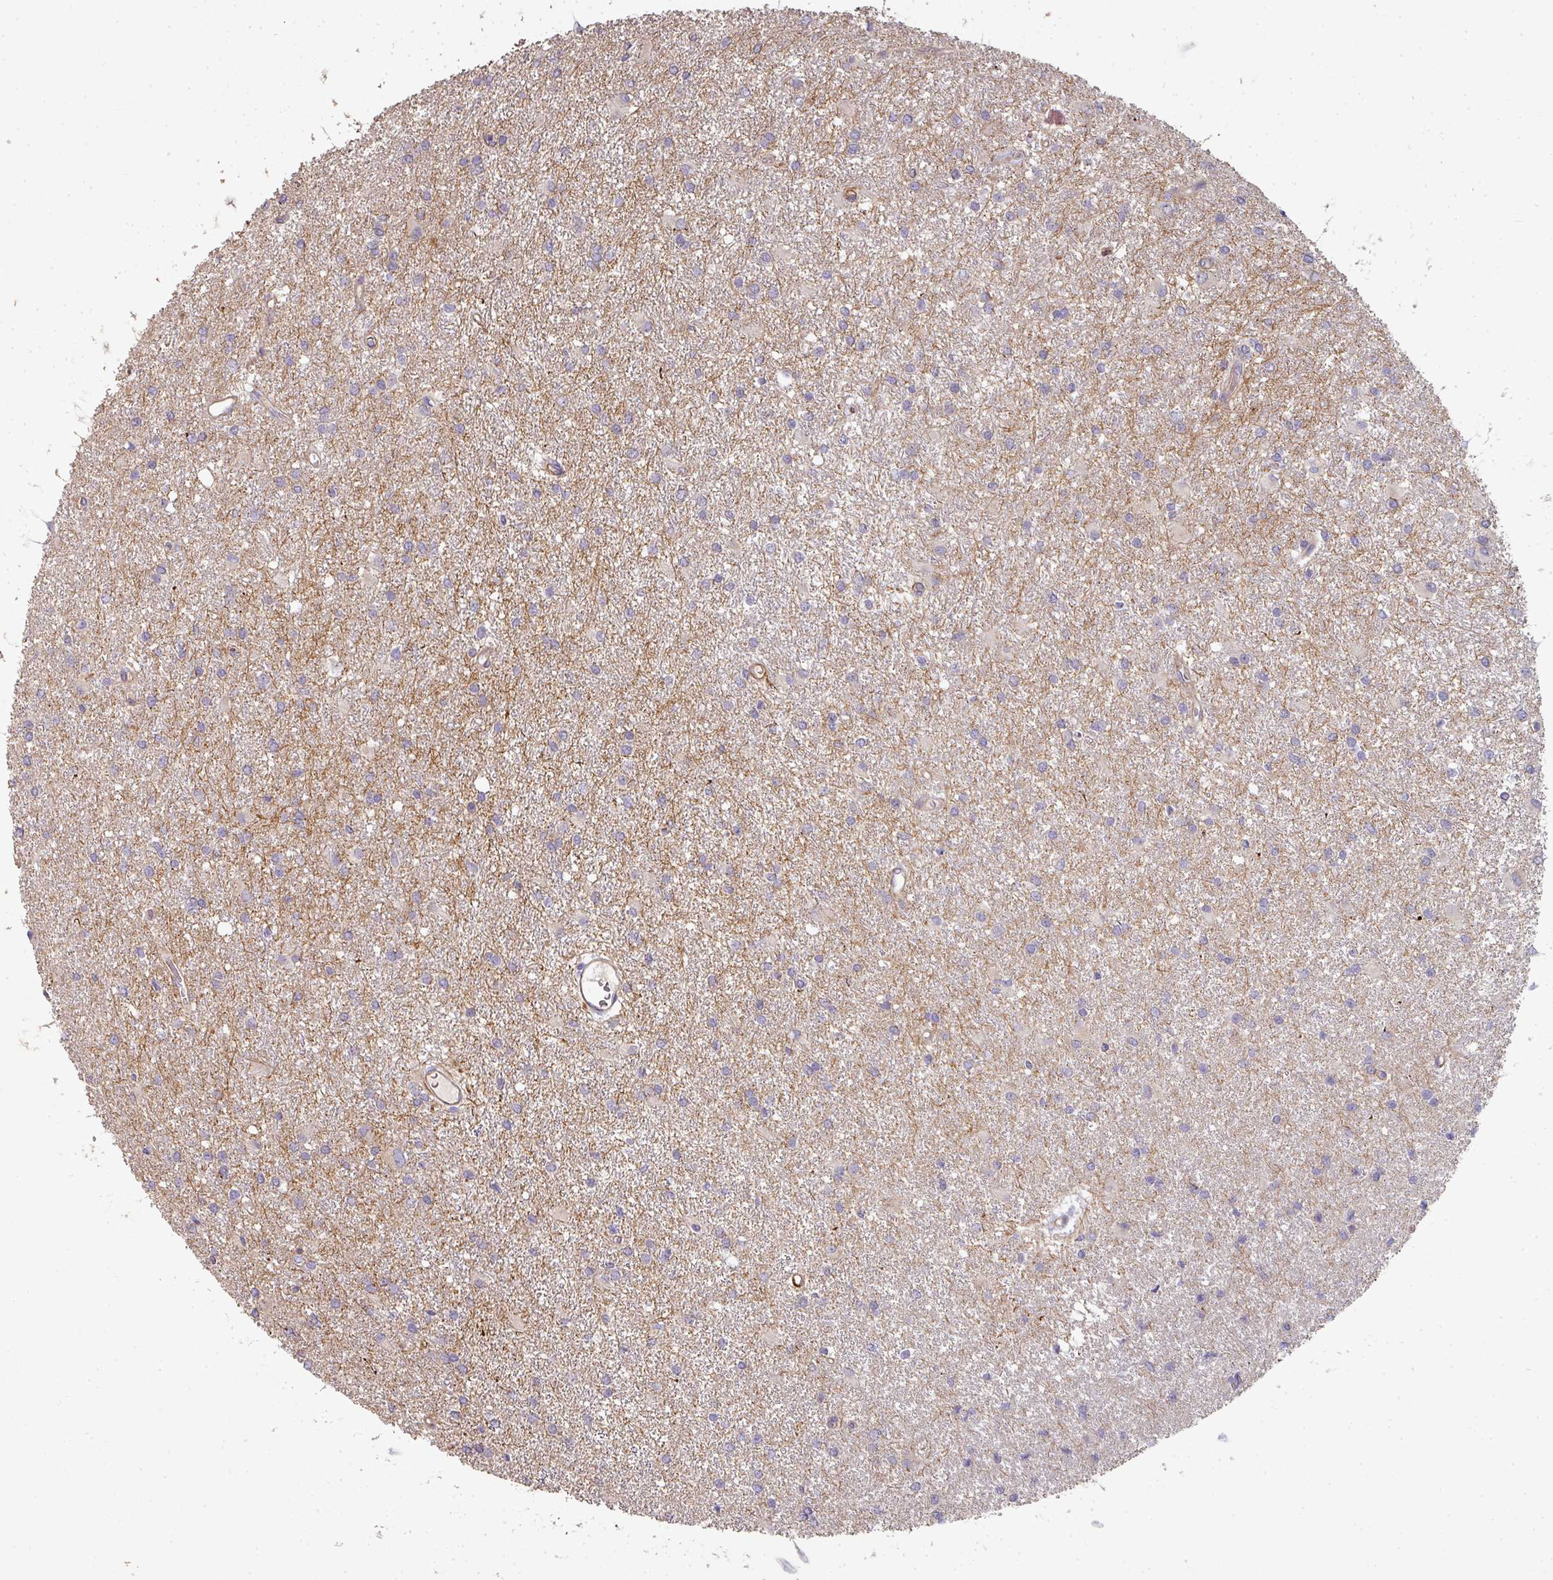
{"staining": {"intensity": "negative", "quantity": "none", "location": "none"}, "tissue": "glioma", "cell_type": "Tumor cells", "image_type": "cancer", "snomed": [{"axis": "morphology", "description": "Glioma, malignant, High grade"}, {"axis": "topography", "description": "Brain"}], "caption": "High-grade glioma (malignant) was stained to show a protein in brown. There is no significant expression in tumor cells.", "gene": "PCDH1", "patient": {"sex": "female", "age": 50}}